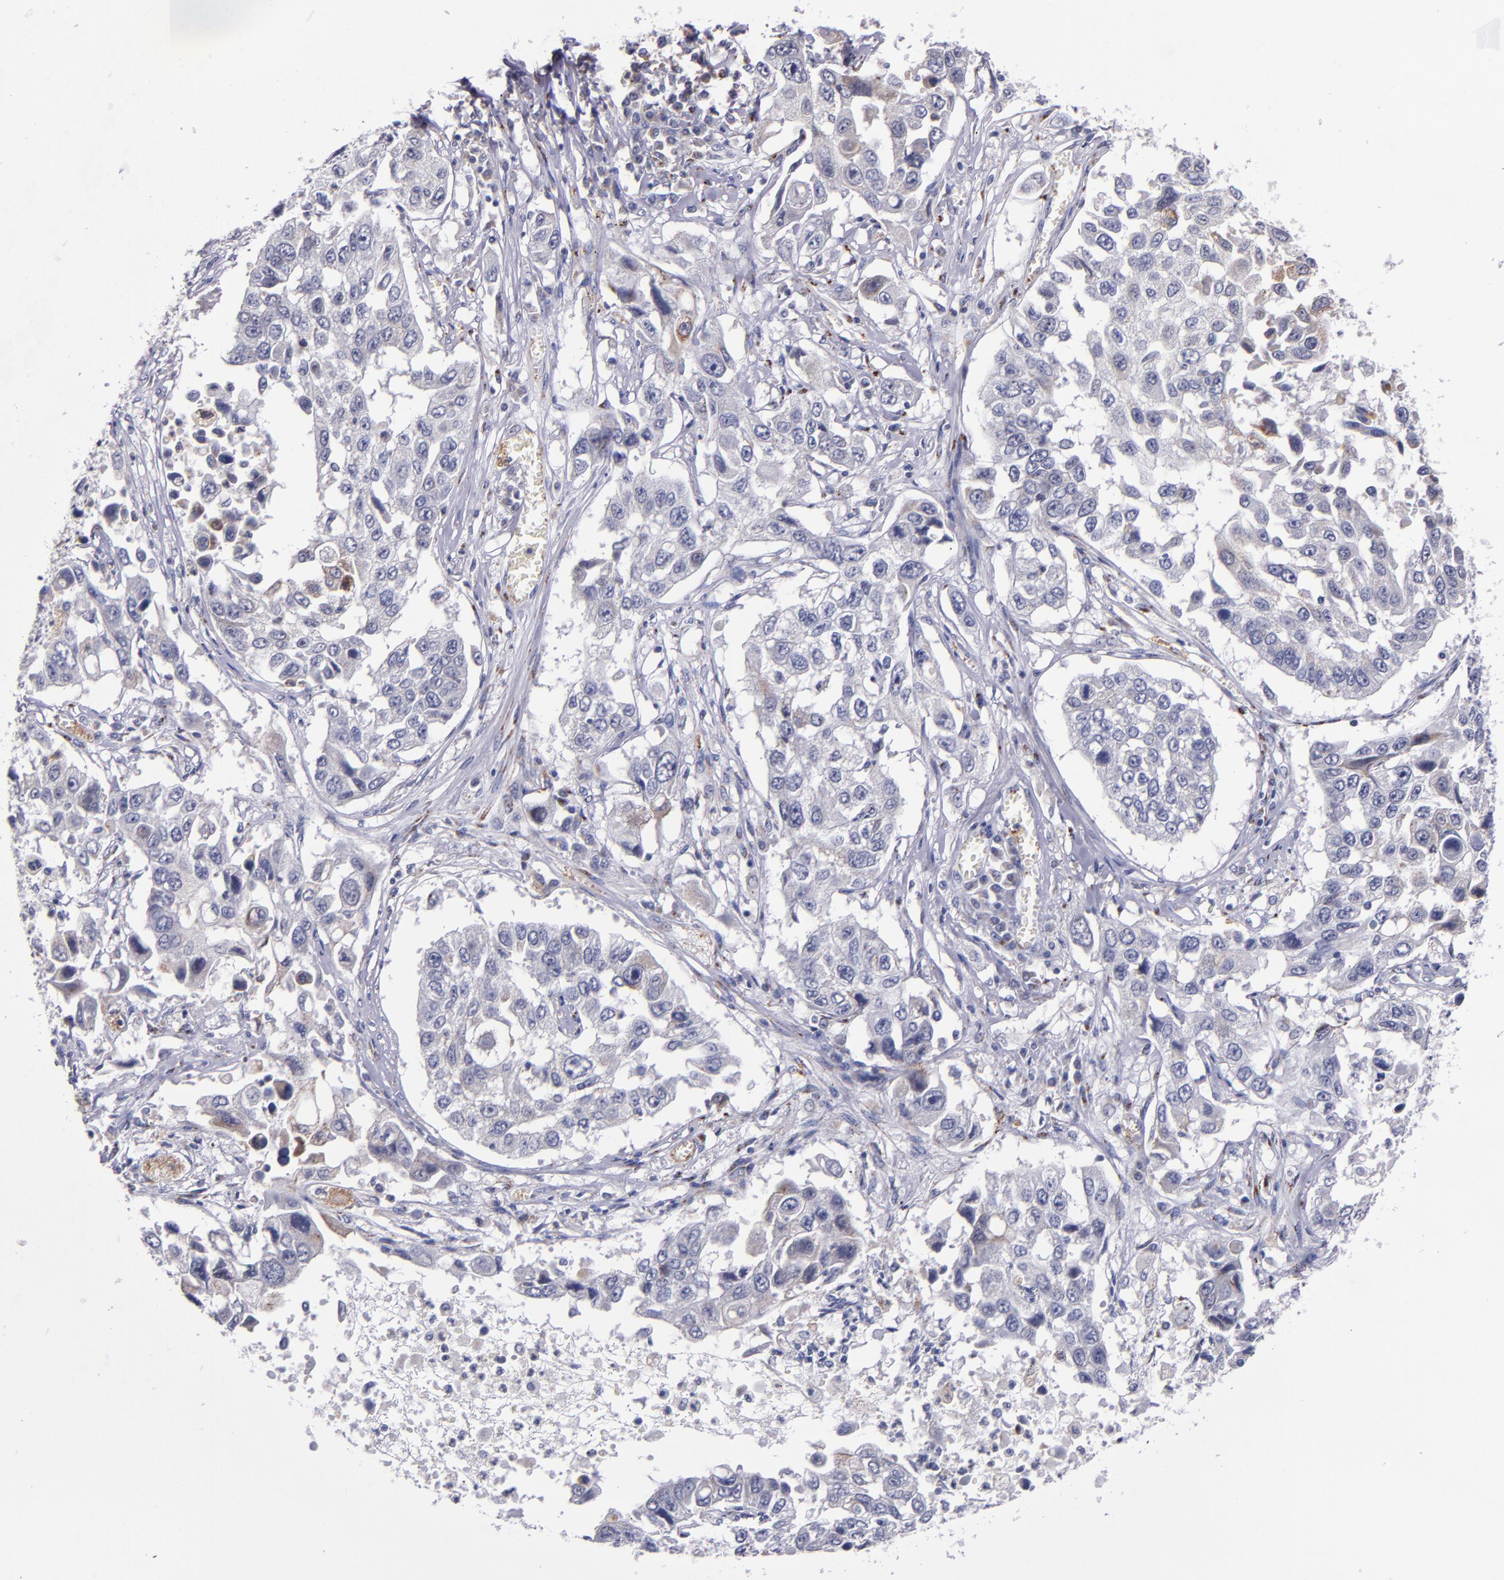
{"staining": {"intensity": "weak", "quantity": "<25%", "location": "cytoplasmic/membranous"}, "tissue": "lung cancer", "cell_type": "Tumor cells", "image_type": "cancer", "snomed": [{"axis": "morphology", "description": "Squamous cell carcinoma, NOS"}, {"axis": "topography", "description": "Lung"}], "caption": "The micrograph reveals no staining of tumor cells in squamous cell carcinoma (lung). The staining is performed using DAB brown chromogen with nuclei counter-stained in using hematoxylin.", "gene": "RAB41", "patient": {"sex": "male", "age": 71}}